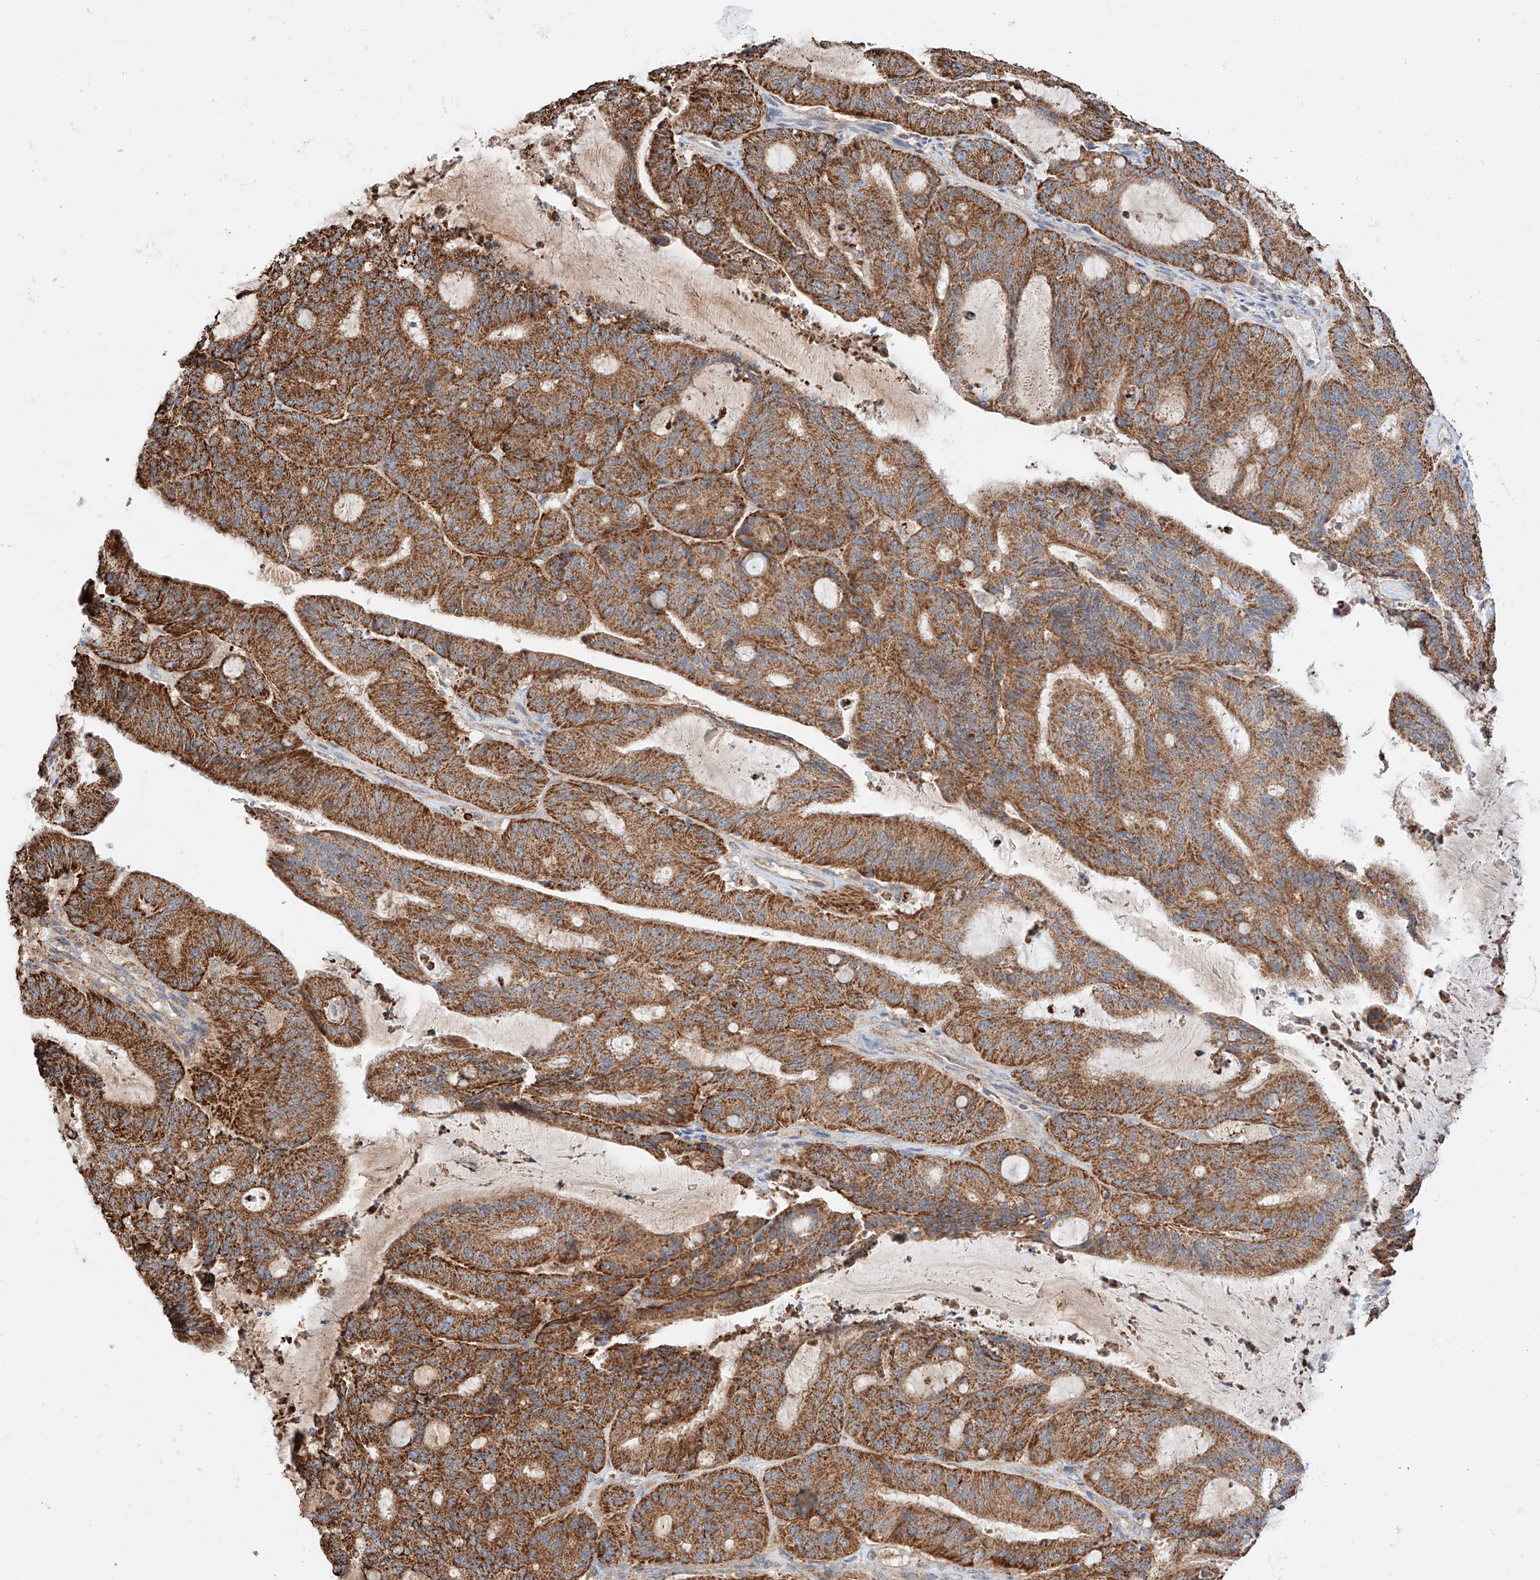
{"staining": {"intensity": "strong", "quantity": ">75%", "location": "cytoplasmic/membranous"}, "tissue": "liver cancer", "cell_type": "Tumor cells", "image_type": "cancer", "snomed": [{"axis": "morphology", "description": "Normal tissue, NOS"}, {"axis": "morphology", "description": "Cholangiocarcinoma"}, {"axis": "topography", "description": "Liver"}, {"axis": "topography", "description": "Peripheral nerve tissue"}], "caption": "An image showing strong cytoplasmic/membranous staining in about >75% of tumor cells in liver cancer (cholangiocarcinoma), as visualized by brown immunohistochemical staining.", "gene": "KTI12", "patient": {"sex": "female", "age": 73}}